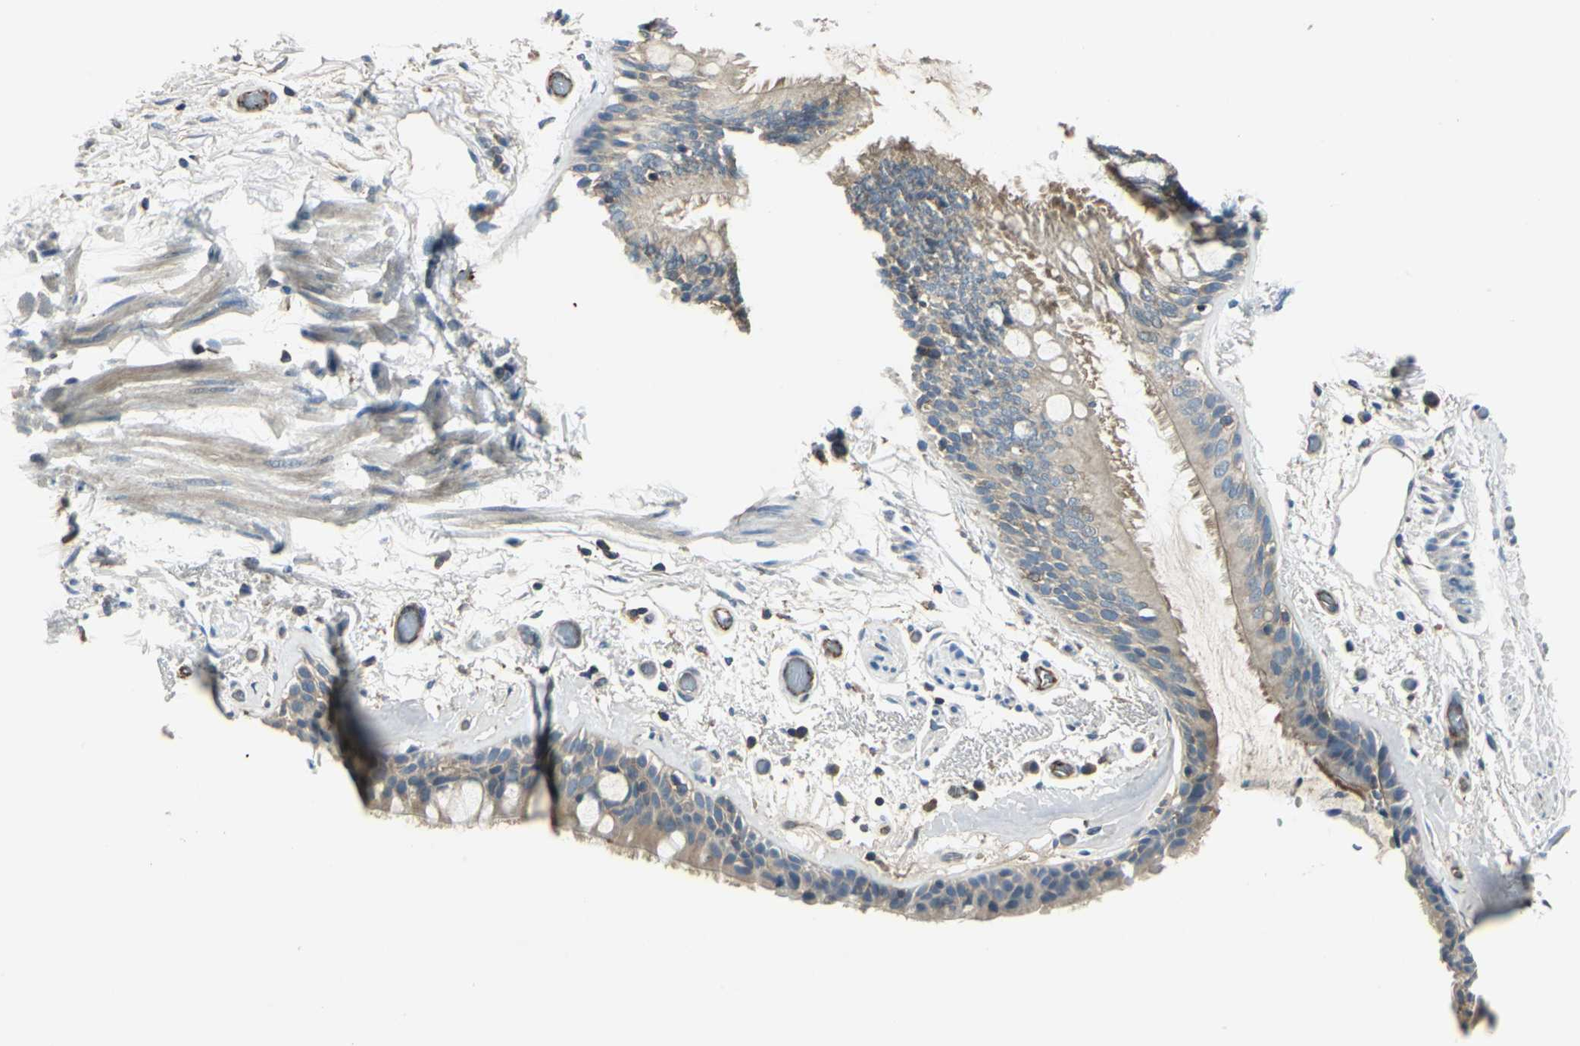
{"staining": {"intensity": "moderate", "quantity": "25%-75%", "location": "cytoplasmic/membranous"}, "tissue": "bronchus", "cell_type": "Respiratory epithelial cells", "image_type": "normal", "snomed": [{"axis": "morphology", "description": "Normal tissue, NOS"}, {"axis": "morphology", "description": "Adenocarcinoma, NOS"}, {"axis": "topography", "description": "Bronchus"}, {"axis": "topography", "description": "Lung"}], "caption": "DAB (3,3'-diaminobenzidine) immunohistochemical staining of normal human bronchus demonstrates moderate cytoplasmic/membranous protein positivity in about 25%-75% of respiratory epithelial cells.", "gene": "RAPGEF1", "patient": {"sex": "female", "age": 54}}